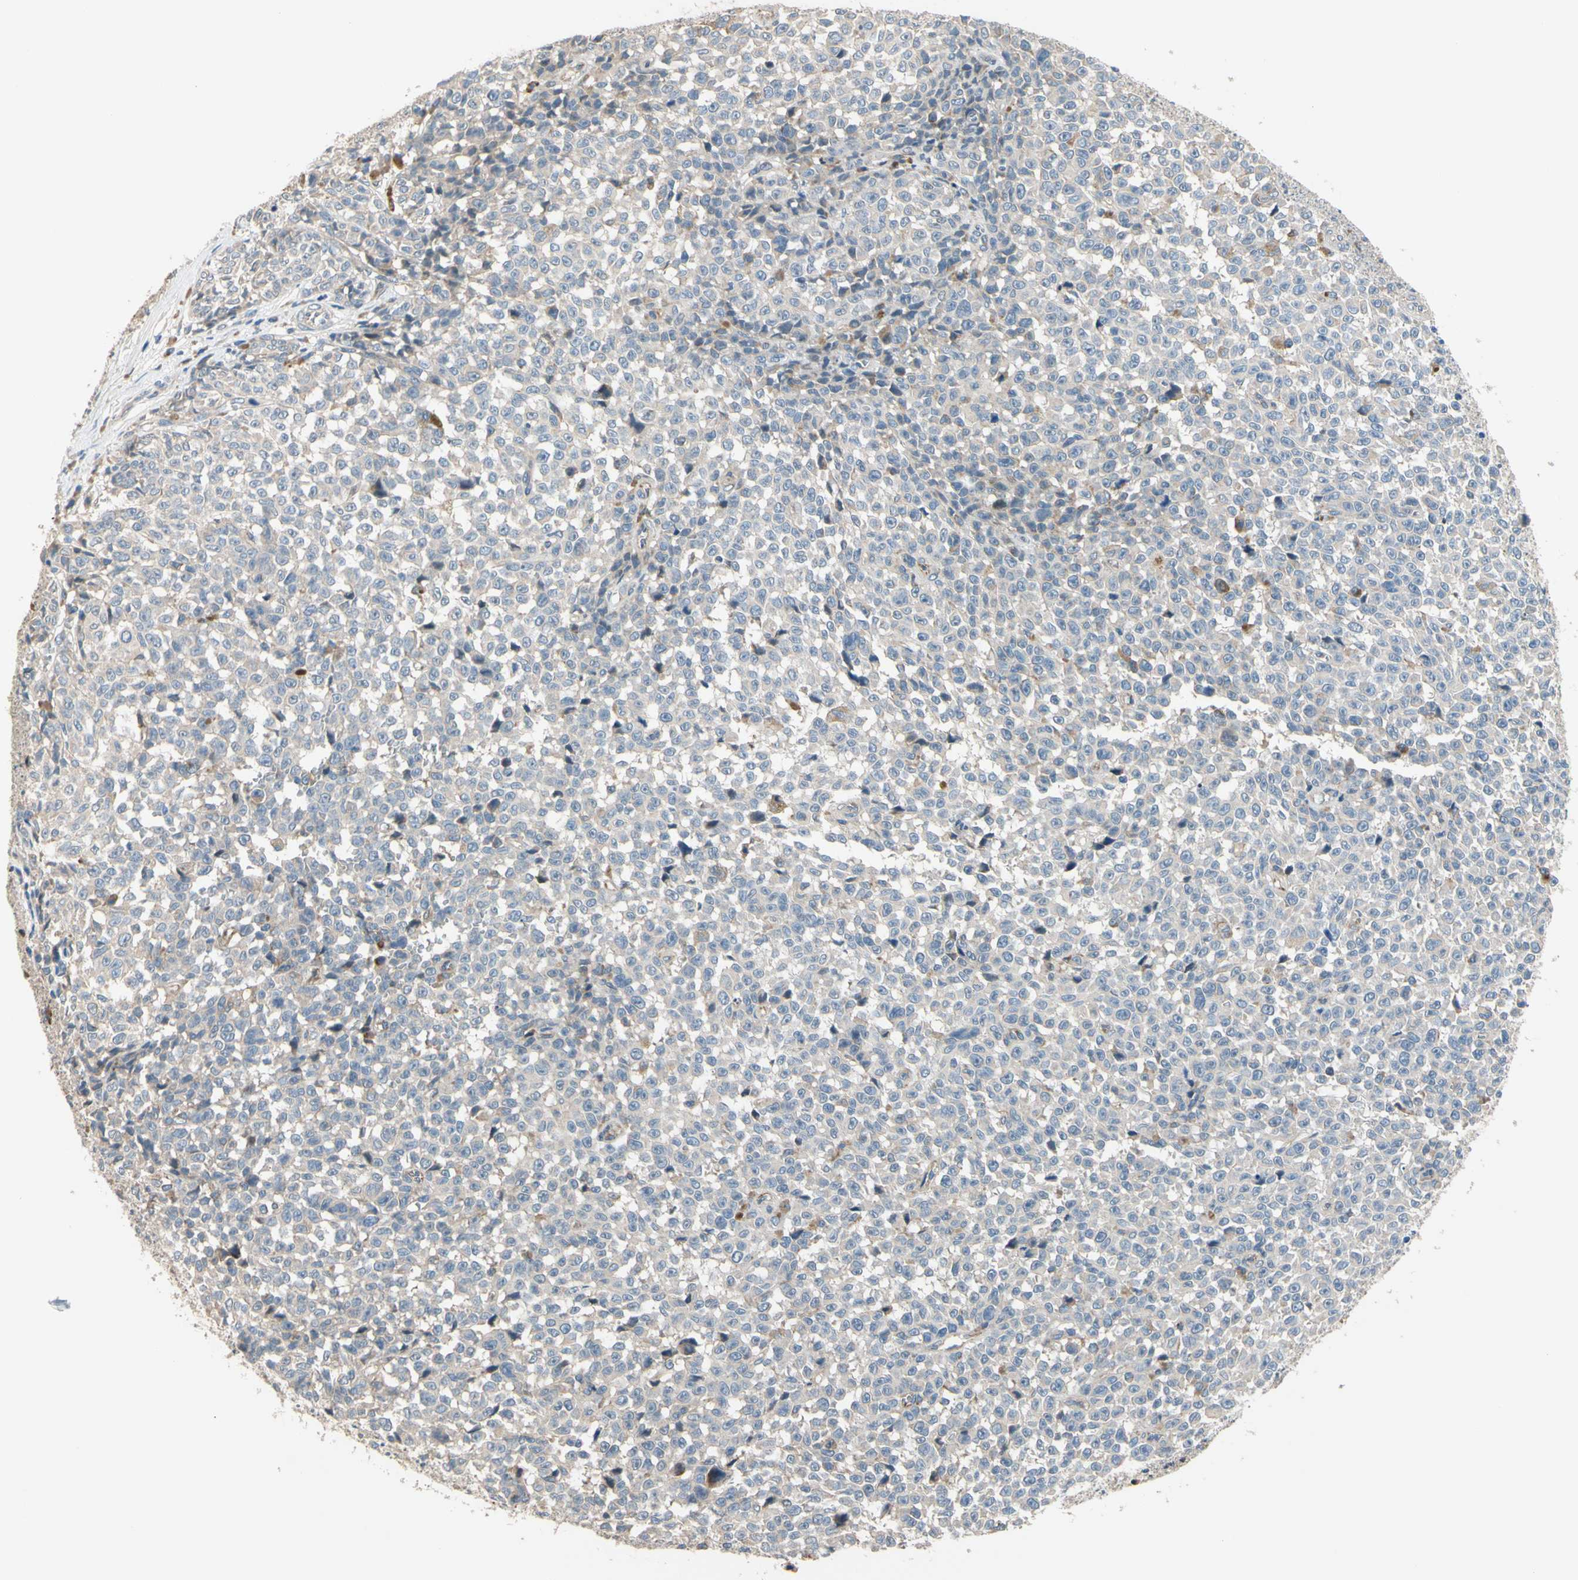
{"staining": {"intensity": "negative", "quantity": "none", "location": "none"}, "tissue": "melanoma", "cell_type": "Tumor cells", "image_type": "cancer", "snomed": [{"axis": "morphology", "description": "Malignant melanoma, NOS"}, {"axis": "topography", "description": "Skin"}], "caption": "Immunohistochemical staining of human melanoma exhibits no significant staining in tumor cells.", "gene": "SIGLEC5", "patient": {"sex": "female", "age": 82}}